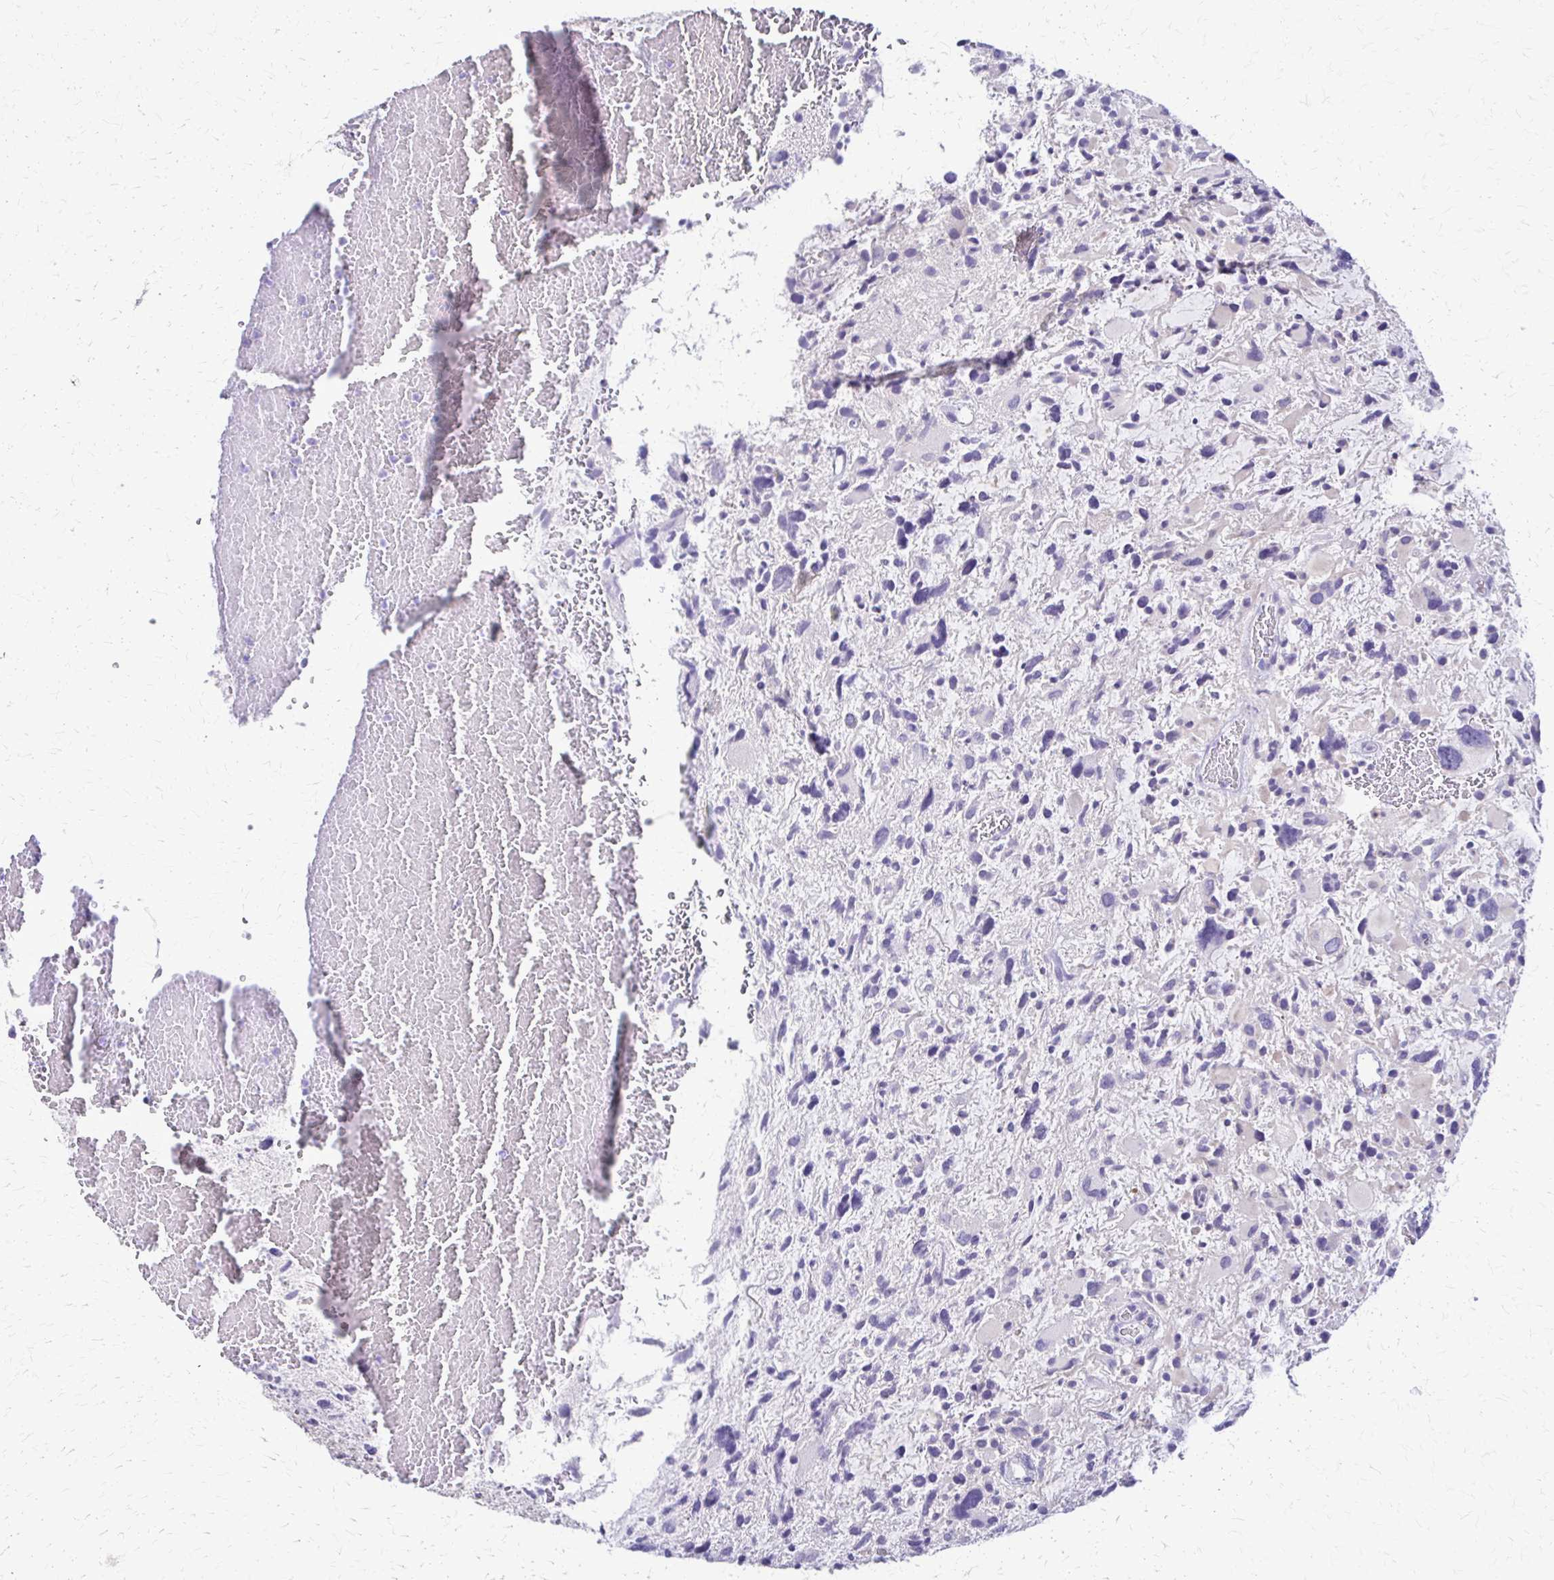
{"staining": {"intensity": "negative", "quantity": "none", "location": "none"}, "tissue": "glioma", "cell_type": "Tumor cells", "image_type": "cancer", "snomed": [{"axis": "morphology", "description": "Glioma, malignant, High grade"}, {"axis": "topography", "description": "Brain"}], "caption": "Malignant glioma (high-grade) was stained to show a protein in brown. There is no significant positivity in tumor cells.", "gene": "SAMD13", "patient": {"sex": "female", "age": 11}}